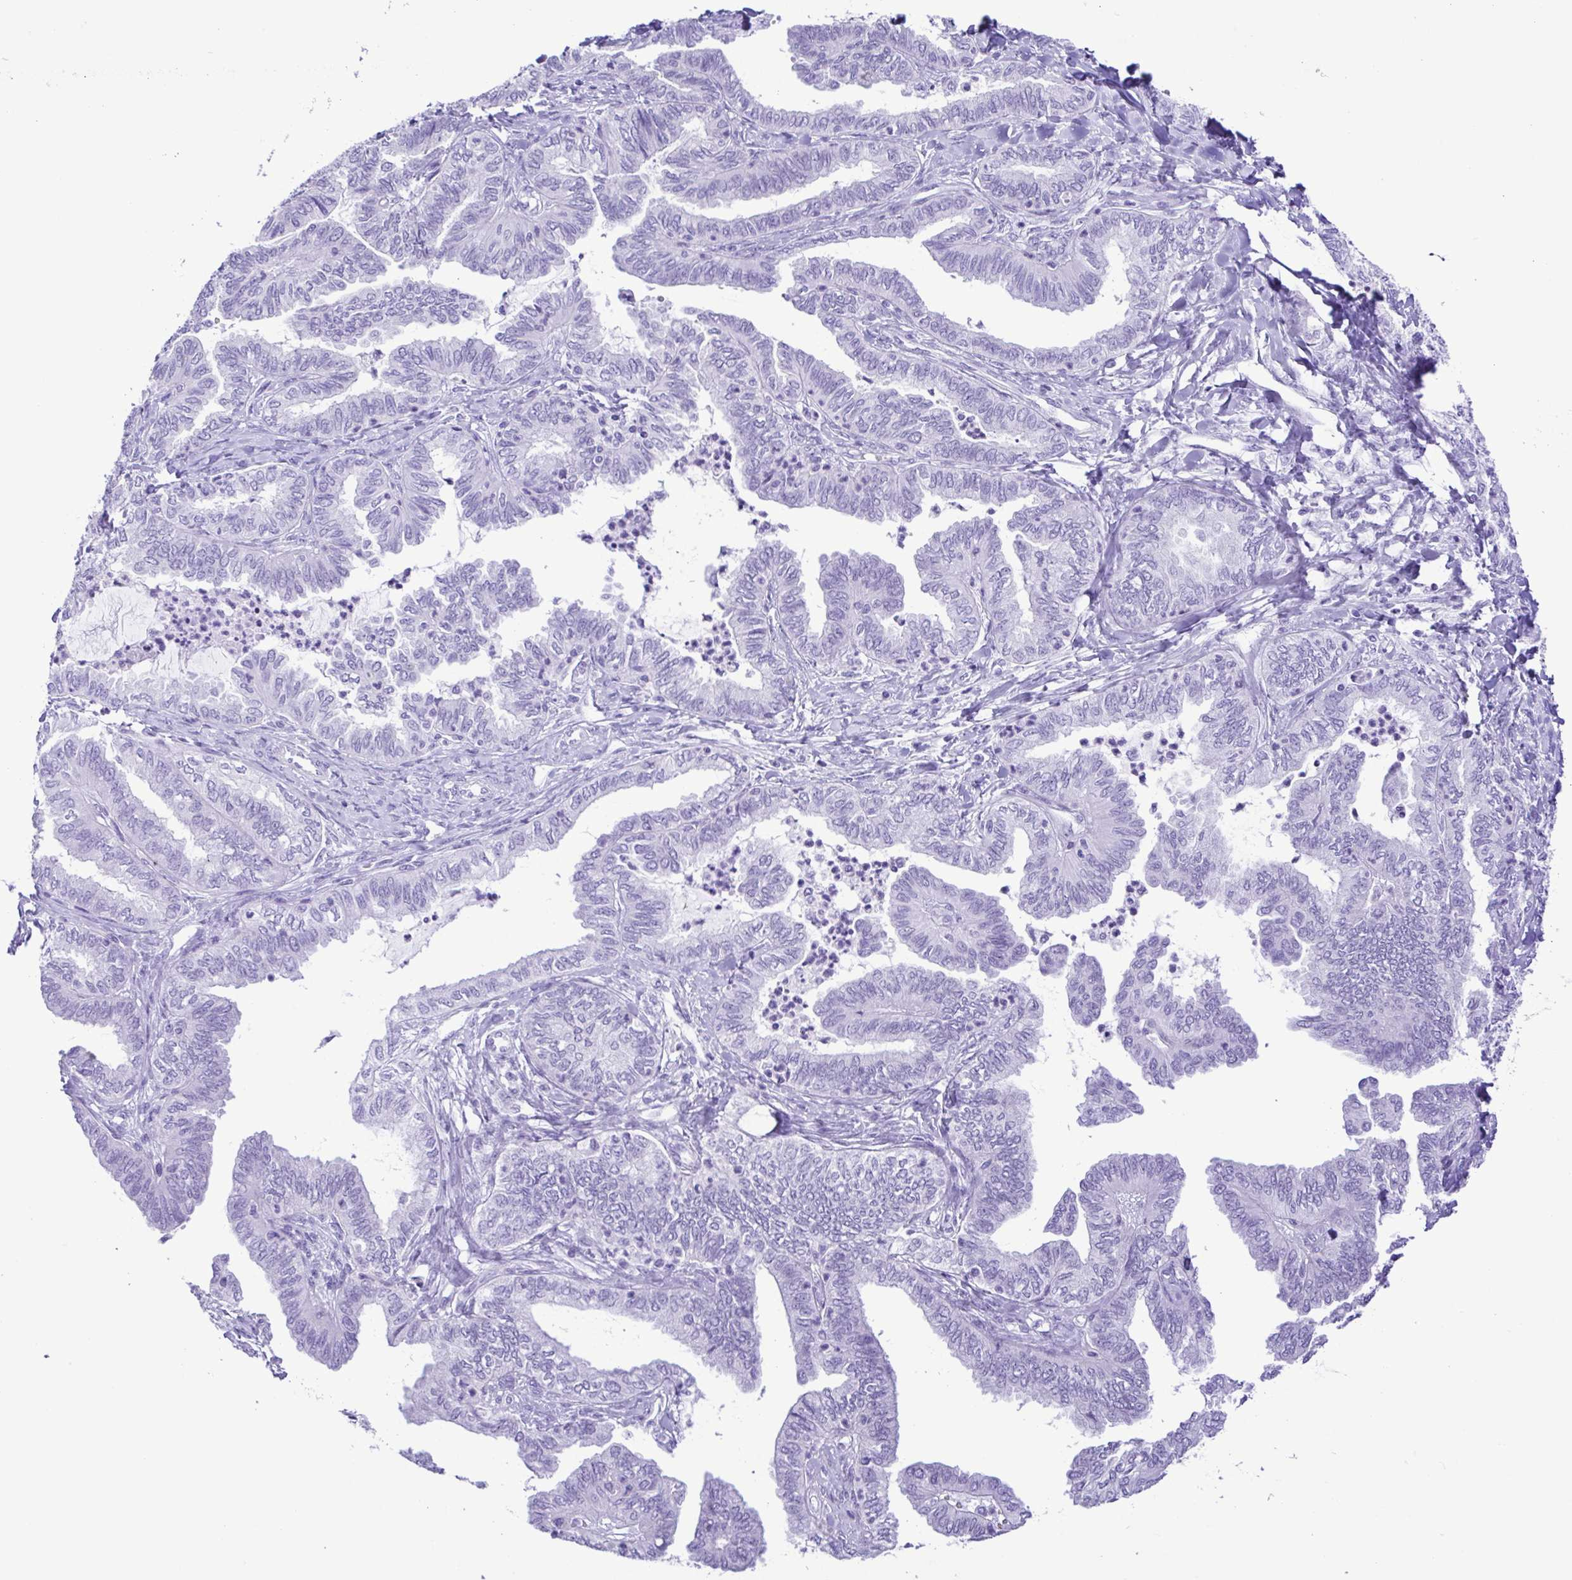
{"staining": {"intensity": "negative", "quantity": "none", "location": "none"}, "tissue": "ovarian cancer", "cell_type": "Tumor cells", "image_type": "cancer", "snomed": [{"axis": "morphology", "description": "Carcinoma, endometroid"}, {"axis": "topography", "description": "Ovary"}], "caption": "High magnification brightfield microscopy of ovarian endometroid carcinoma stained with DAB (3,3'-diaminobenzidine) (brown) and counterstained with hematoxylin (blue): tumor cells show no significant expression.", "gene": "CASP14", "patient": {"sex": "female", "age": 70}}